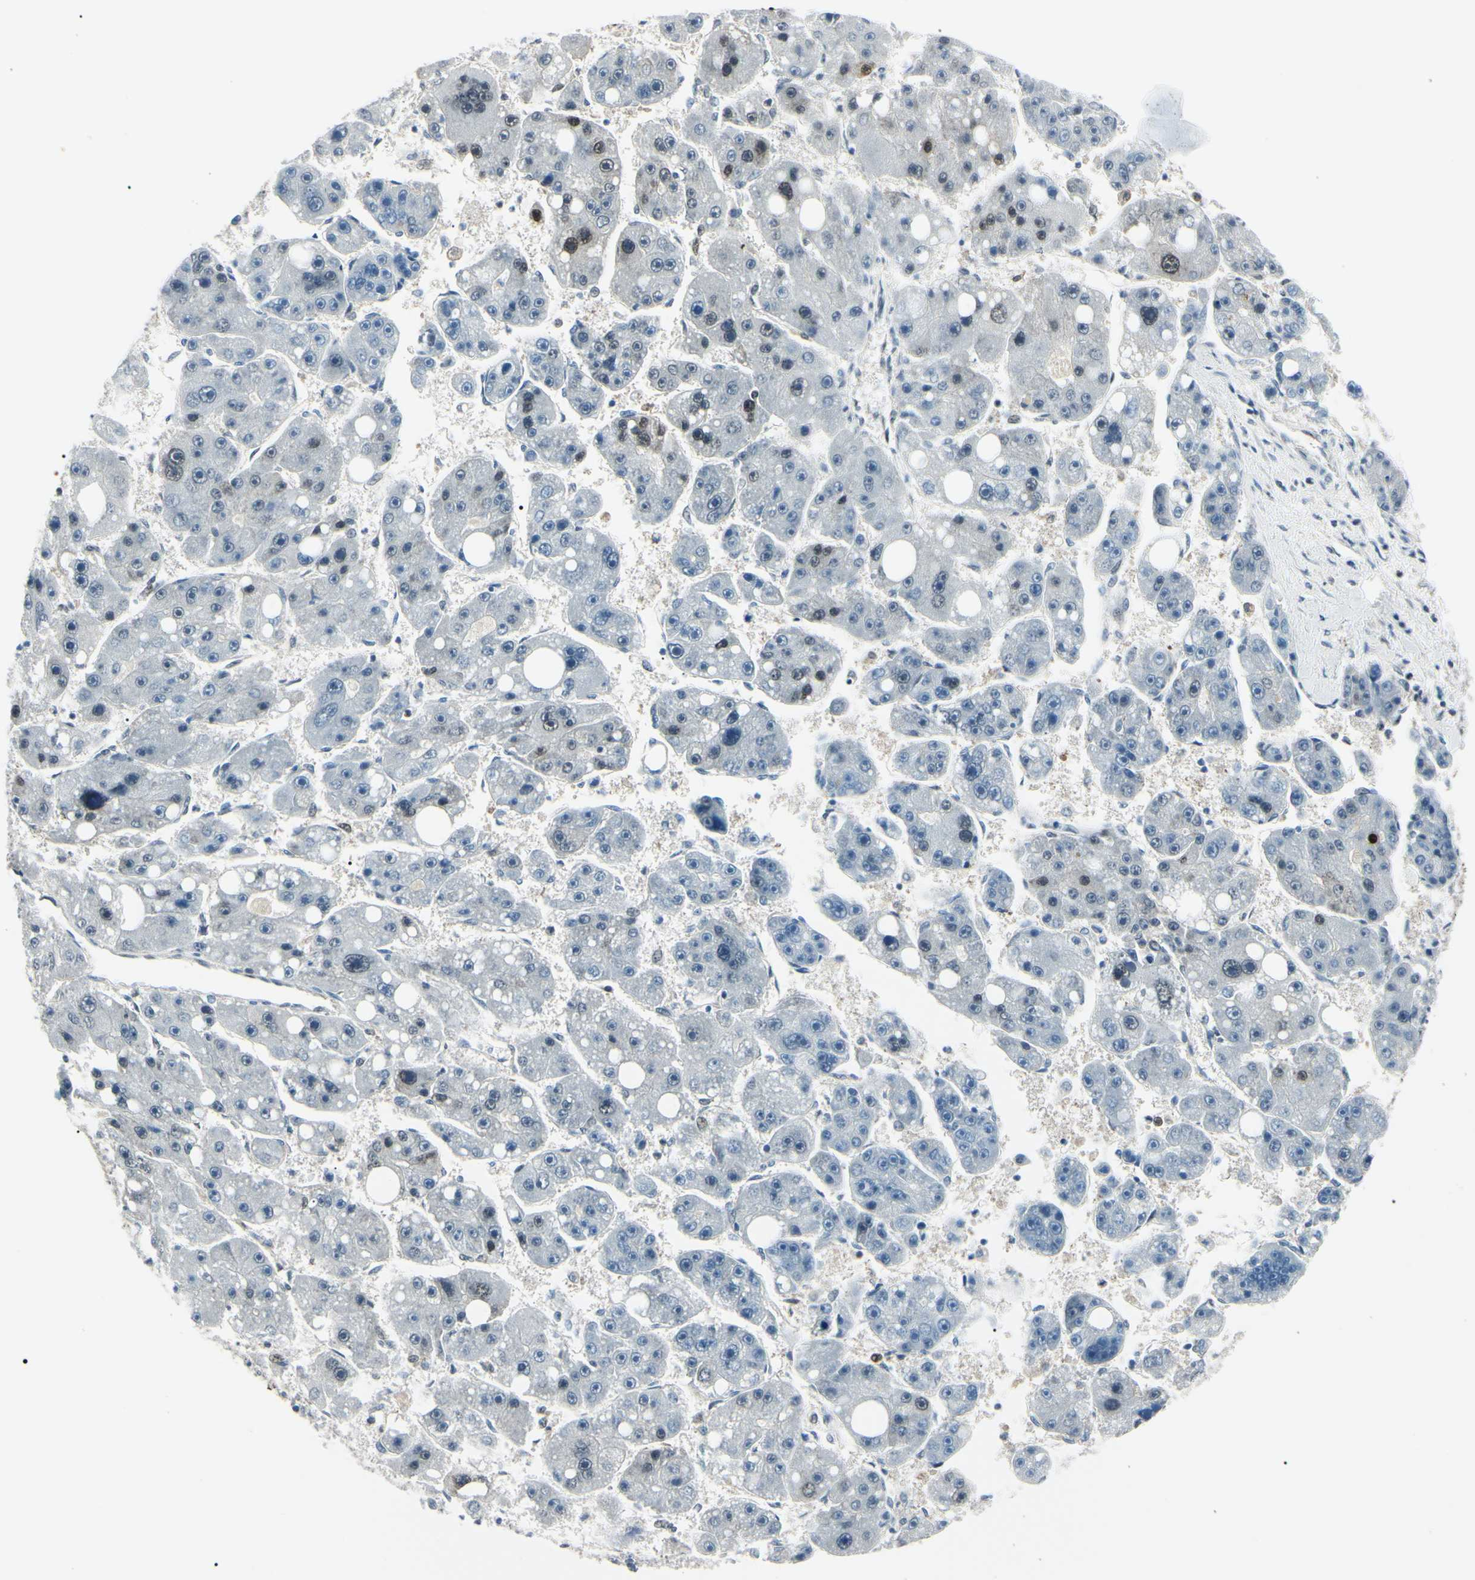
{"staining": {"intensity": "negative", "quantity": "none", "location": "none"}, "tissue": "liver cancer", "cell_type": "Tumor cells", "image_type": "cancer", "snomed": [{"axis": "morphology", "description": "Carcinoma, Hepatocellular, NOS"}, {"axis": "topography", "description": "Liver"}], "caption": "Immunohistochemistry (IHC) image of neoplastic tissue: hepatocellular carcinoma (liver) stained with DAB (3,3'-diaminobenzidine) reveals no significant protein staining in tumor cells.", "gene": "PGK1", "patient": {"sex": "female", "age": 61}}